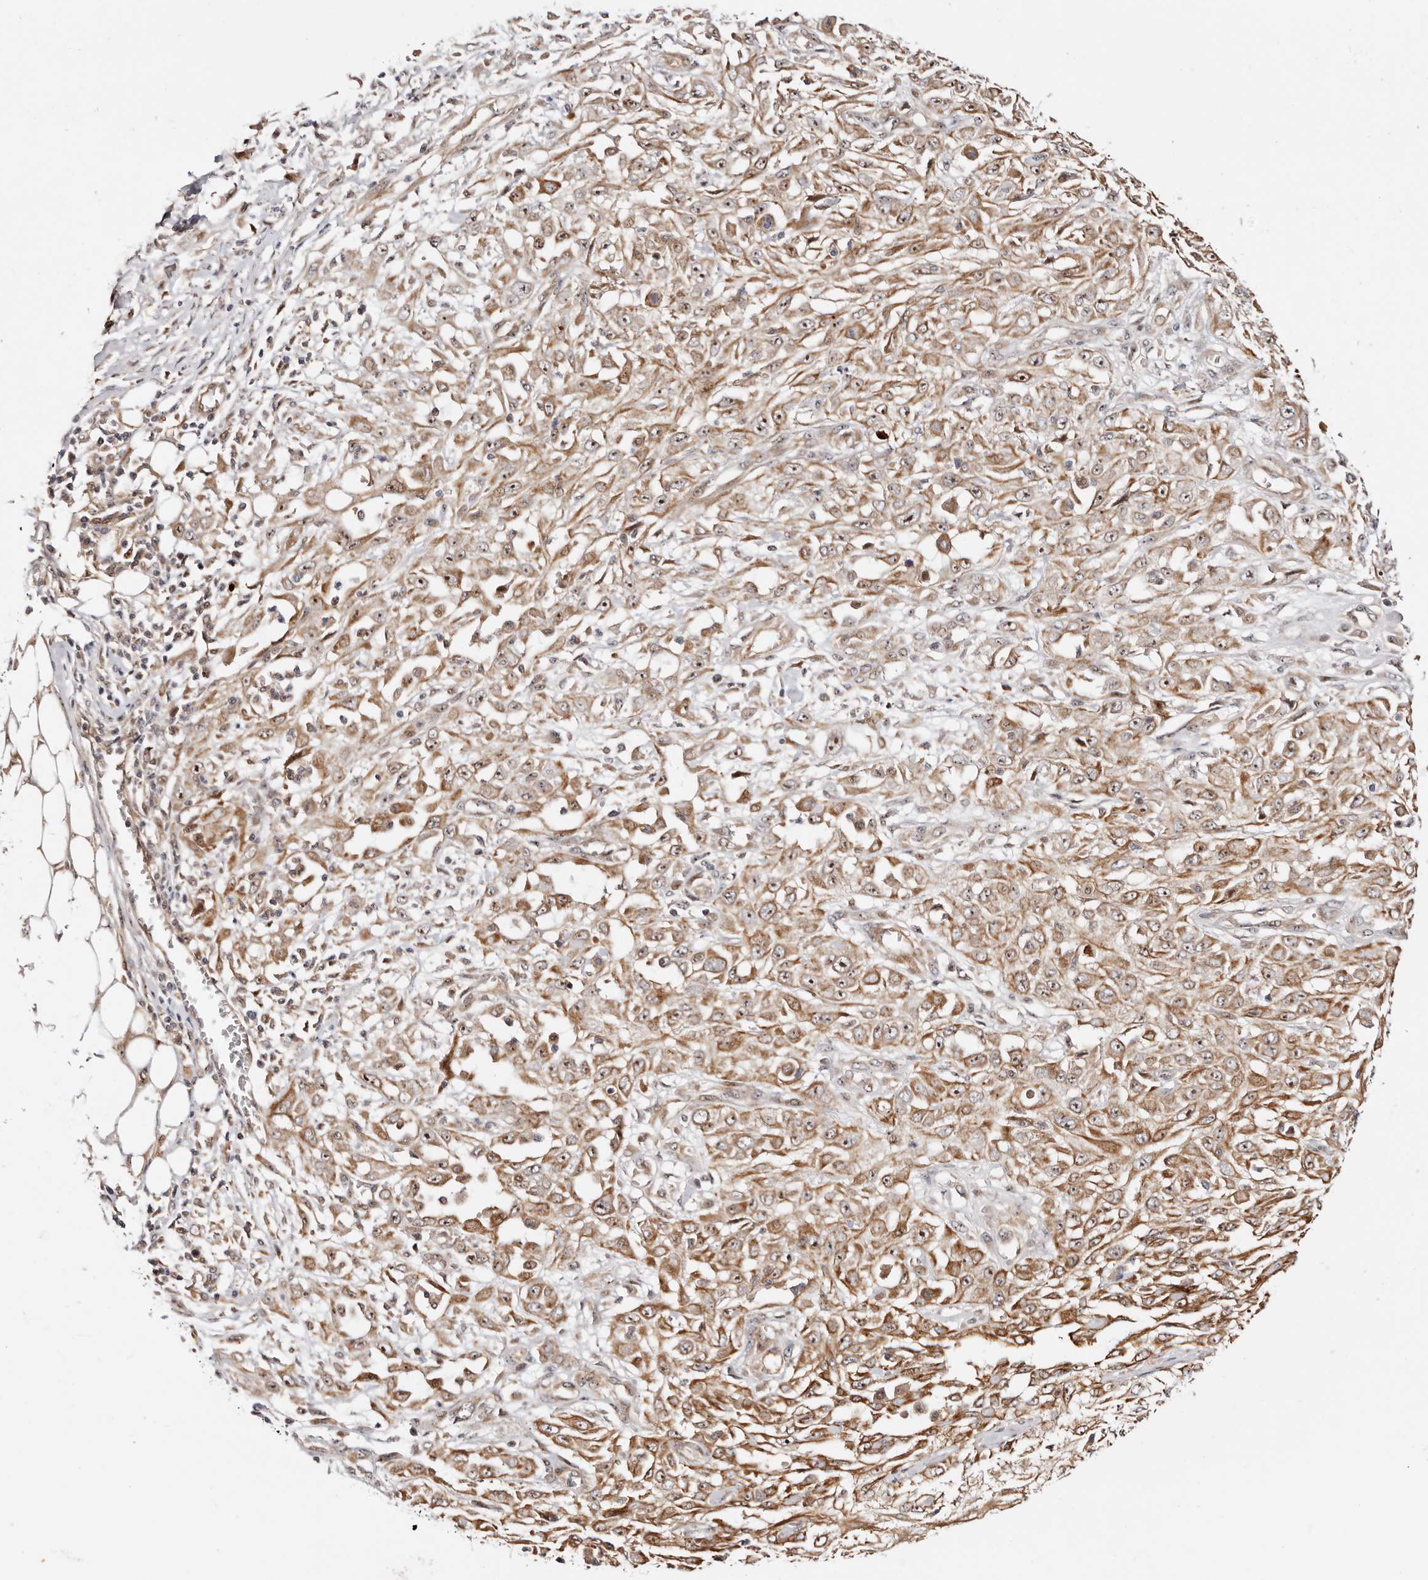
{"staining": {"intensity": "moderate", "quantity": ">75%", "location": "cytoplasmic/membranous,nuclear"}, "tissue": "skin cancer", "cell_type": "Tumor cells", "image_type": "cancer", "snomed": [{"axis": "morphology", "description": "Squamous cell carcinoma, NOS"}, {"axis": "morphology", "description": "Squamous cell carcinoma, metastatic, NOS"}, {"axis": "topography", "description": "Skin"}, {"axis": "topography", "description": "Lymph node"}], "caption": "DAB (3,3'-diaminobenzidine) immunohistochemical staining of human skin metastatic squamous cell carcinoma demonstrates moderate cytoplasmic/membranous and nuclear protein staining in about >75% of tumor cells. (brown staining indicates protein expression, while blue staining denotes nuclei).", "gene": "ODF2L", "patient": {"sex": "male", "age": 75}}